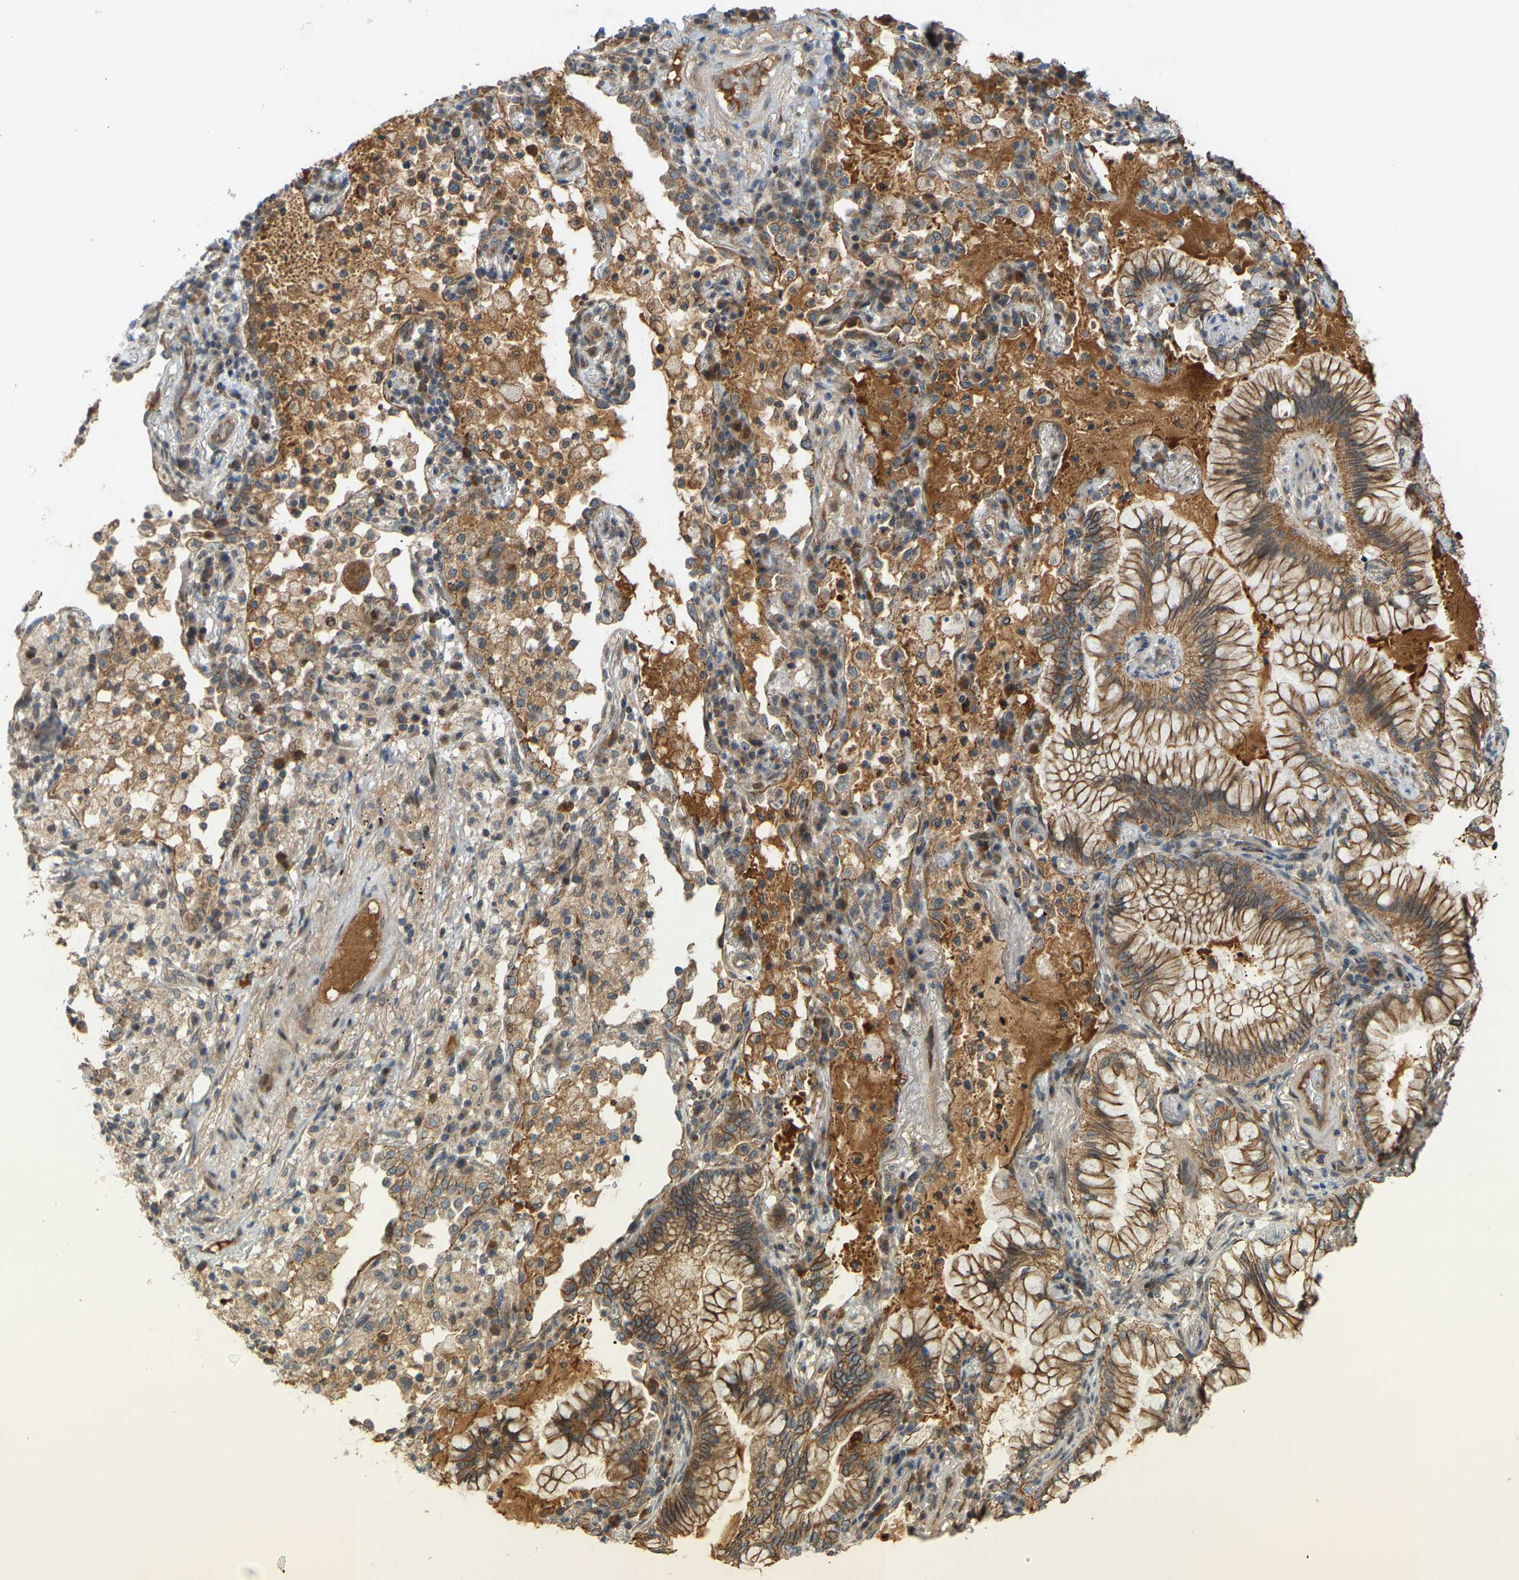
{"staining": {"intensity": "moderate", "quantity": ">75%", "location": "cytoplasmic/membranous"}, "tissue": "lung cancer", "cell_type": "Tumor cells", "image_type": "cancer", "snomed": [{"axis": "morphology", "description": "Adenocarcinoma, NOS"}, {"axis": "topography", "description": "Lung"}], "caption": "There is medium levels of moderate cytoplasmic/membranous staining in tumor cells of lung cancer, as demonstrated by immunohistochemical staining (brown color).", "gene": "PTCD1", "patient": {"sex": "female", "age": 70}}